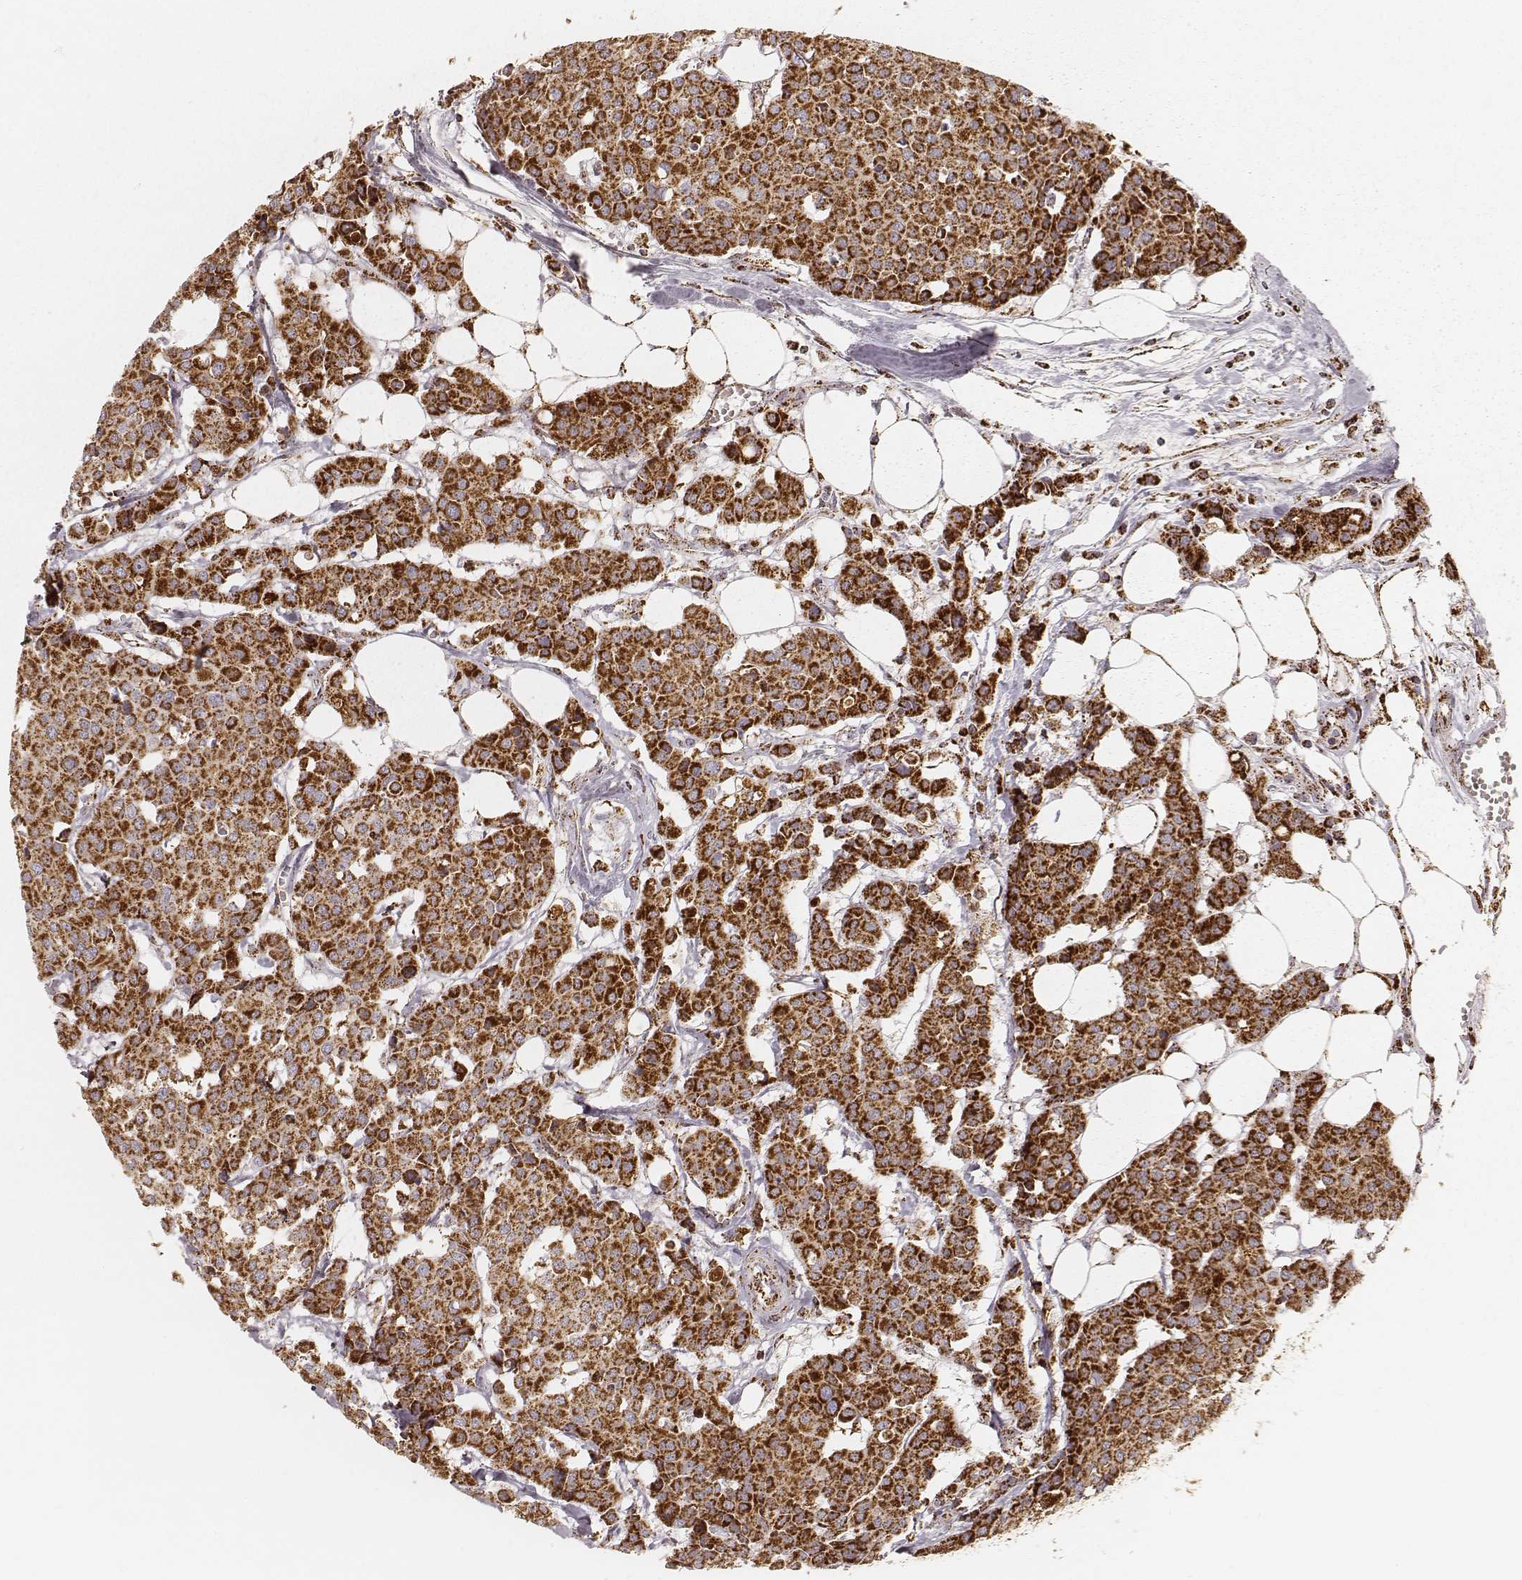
{"staining": {"intensity": "strong", "quantity": ">75%", "location": "cytoplasmic/membranous"}, "tissue": "carcinoid", "cell_type": "Tumor cells", "image_type": "cancer", "snomed": [{"axis": "morphology", "description": "Carcinoid, malignant, NOS"}, {"axis": "topography", "description": "Colon"}], "caption": "Human carcinoid stained for a protein (brown) shows strong cytoplasmic/membranous positive expression in about >75% of tumor cells.", "gene": "CS", "patient": {"sex": "male", "age": 81}}